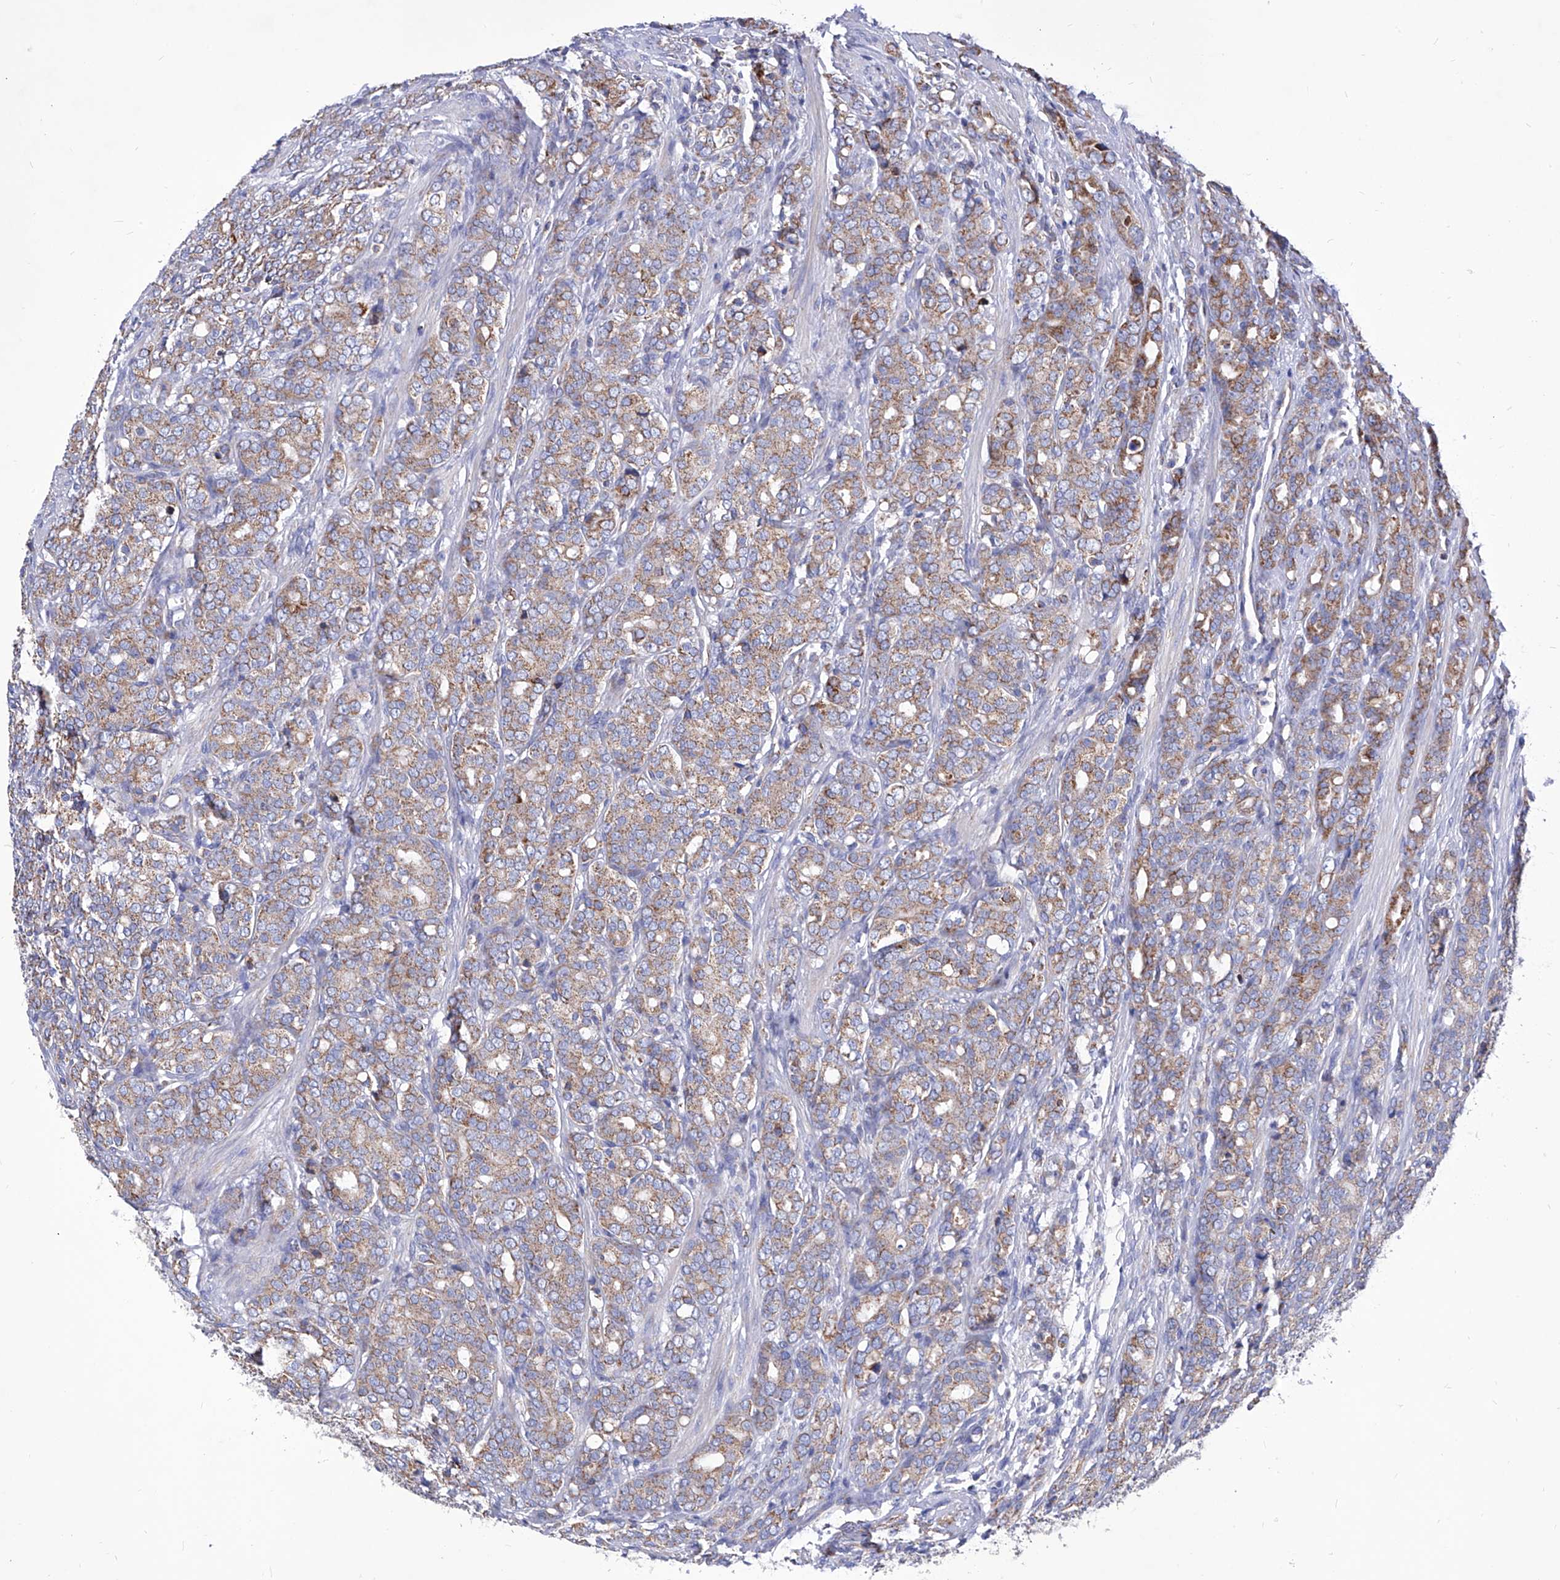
{"staining": {"intensity": "moderate", "quantity": ">75%", "location": "cytoplasmic/membranous"}, "tissue": "prostate cancer", "cell_type": "Tumor cells", "image_type": "cancer", "snomed": [{"axis": "morphology", "description": "Adenocarcinoma, High grade"}, {"axis": "topography", "description": "Prostate"}], "caption": "Prostate cancer (adenocarcinoma (high-grade)) stained with immunohistochemistry (IHC) displays moderate cytoplasmic/membranous positivity in about >75% of tumor cells.", "gene": "HRNR", "patient": {"sex": "male", "age": 62}}